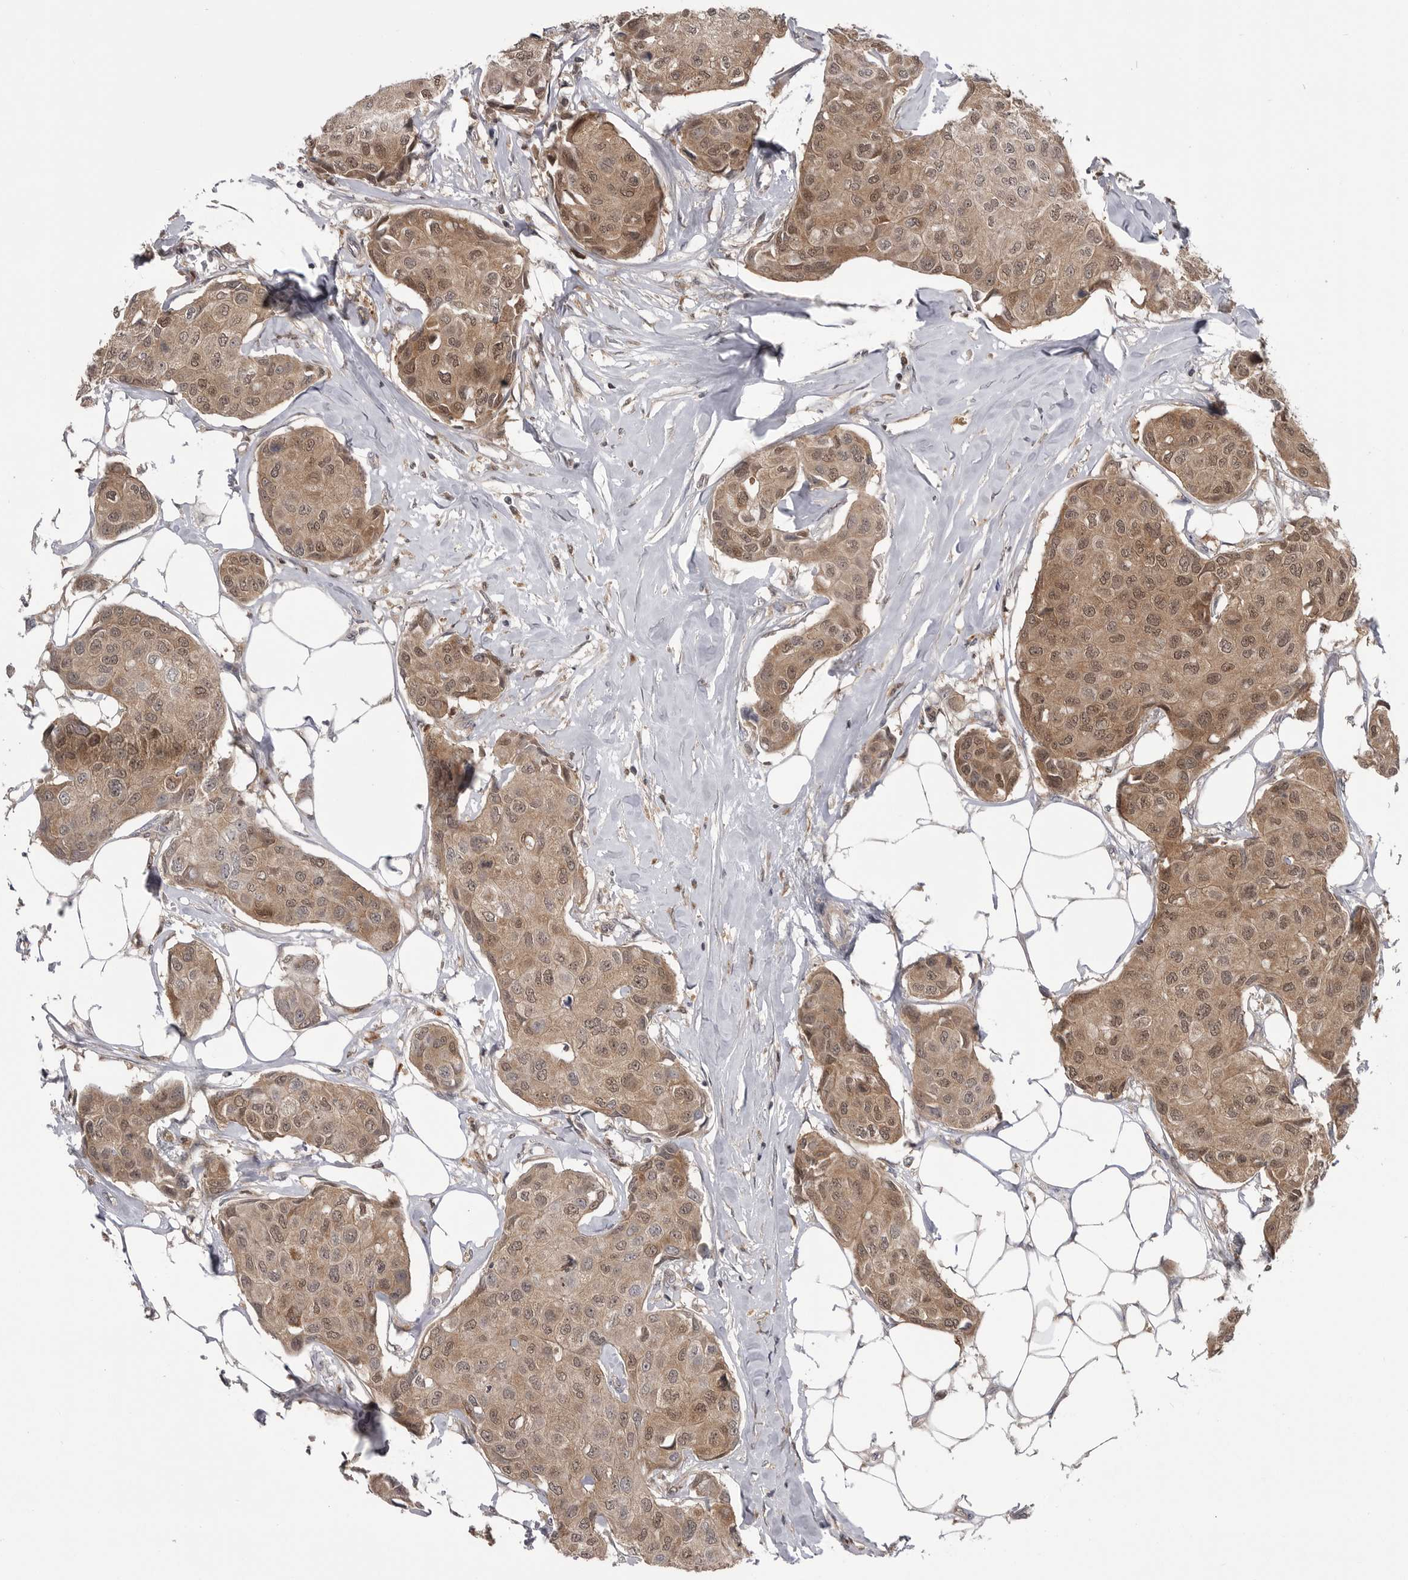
{"staining": {"intensity": "moderate", "quantity": ">75%", "location": "cytoplasmic/membranous,nuclear"}, "tissue": "breast cancer", "cell_type": "Tumor cells", "image_type": "cancer", "snomed": [{"axis": "morphology", "description": "Duct carcinoma"}, {"axis": "topography", "description": "Breast"}], "caption": "A brown stain highlights moderate cytoplasmic/membranous and nuclear positivity of a protein in breast cancer tumor cells.", "gene": "MAPK13", "patient": {"sex": "female", "age": 80}}